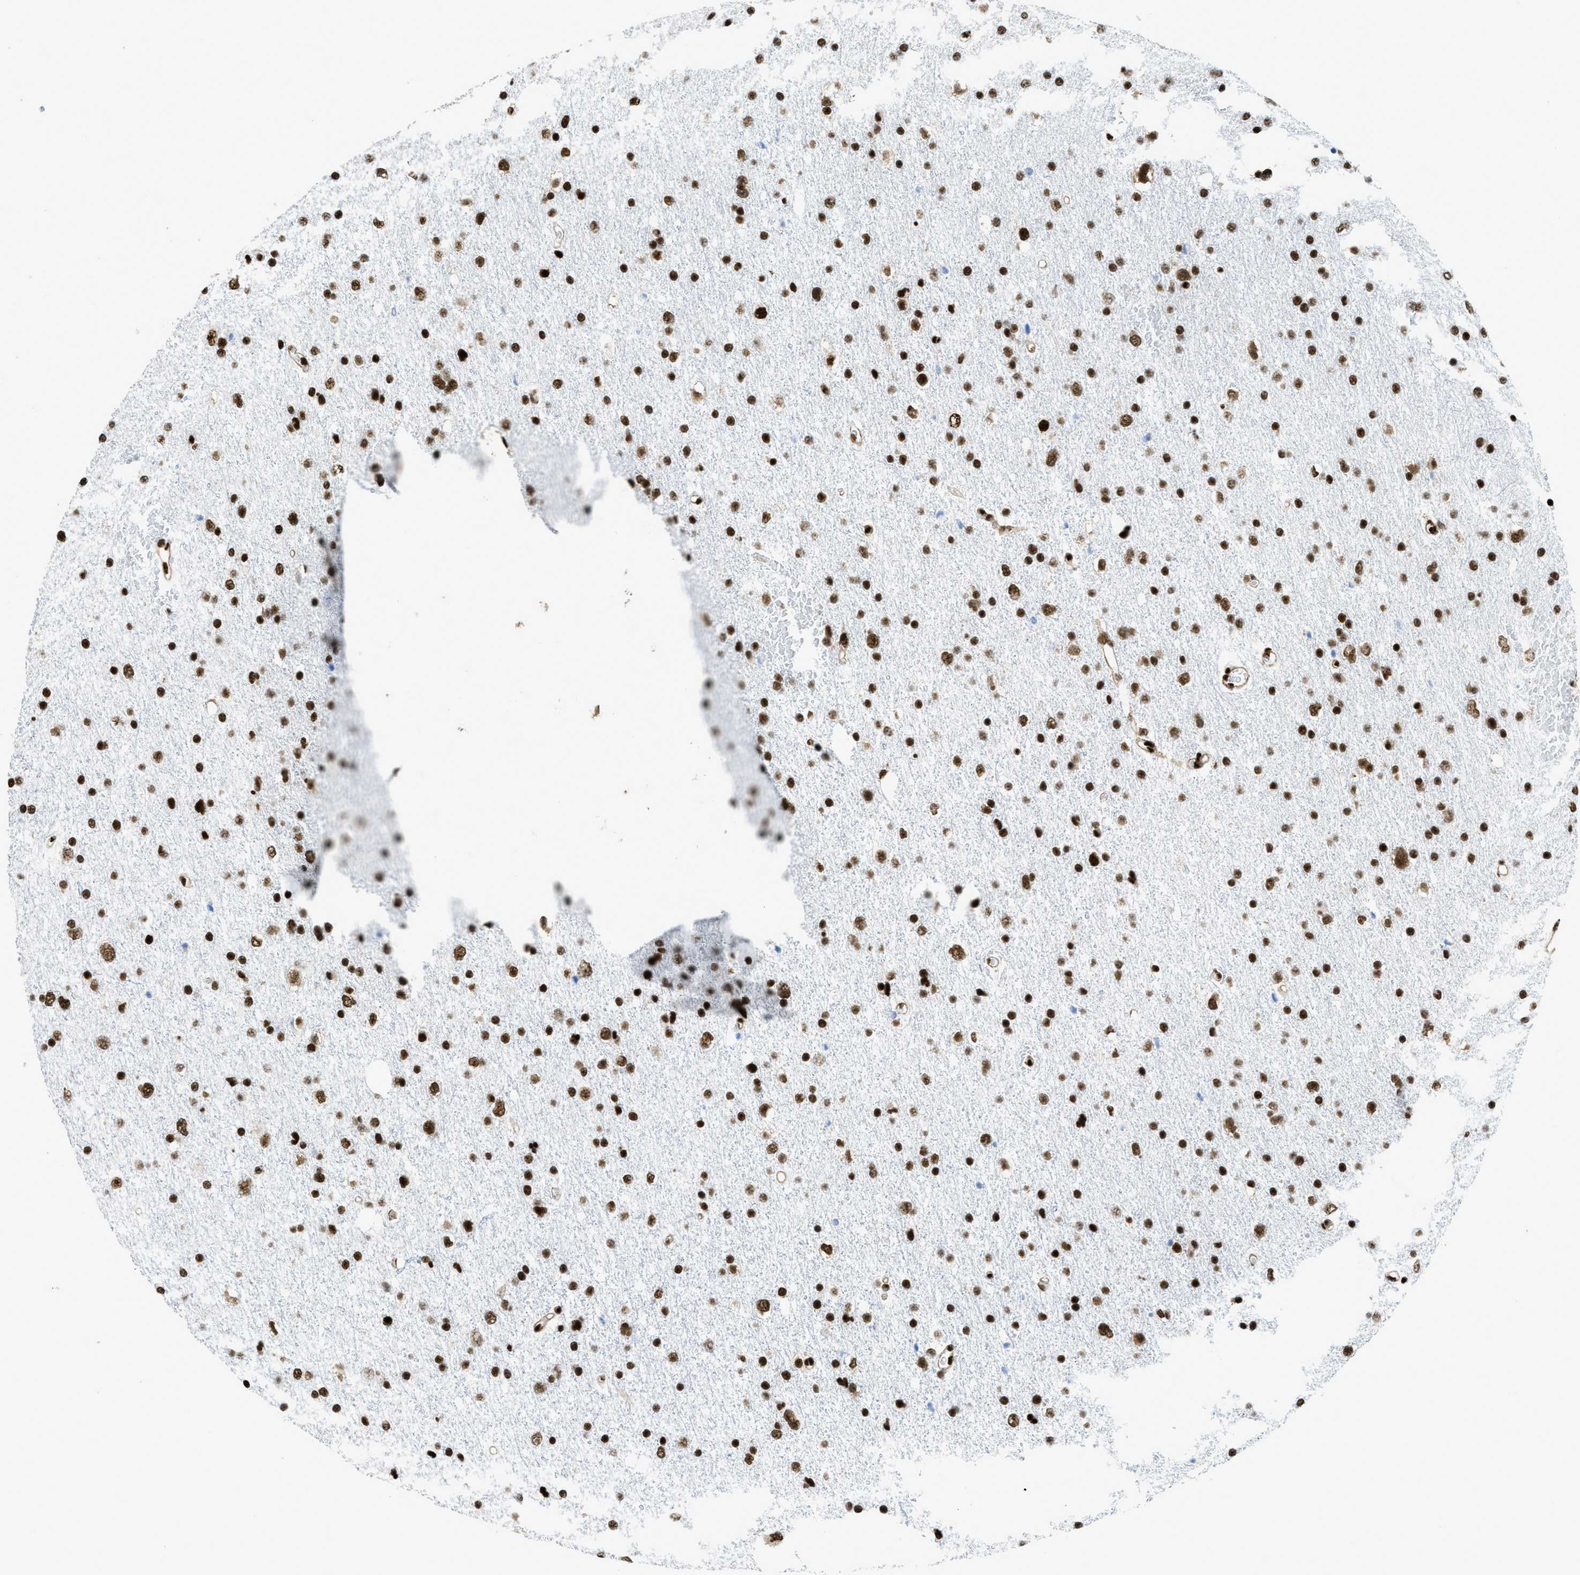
{"staining": {"intensity": "strong", "quantity": ">75%", "location": "nuclear"}, "tissue": "glioma", "cell_type": "Tumor cells", "image_type": "cancer", "snomed": [{"axis": "morphology", "description": "Glioma, malignant, Low grade"}, {"axis": "topography", "description": "Brain"}], "caption": "Immunohistochemistry (IHC) image of human glioma stained for a protein (brown), which exhibits high levels of strong nuclear positivity in about >75% of tumor cells.", "gene": "ZNF207", "patient": {"sex": "female", "age": 37}}